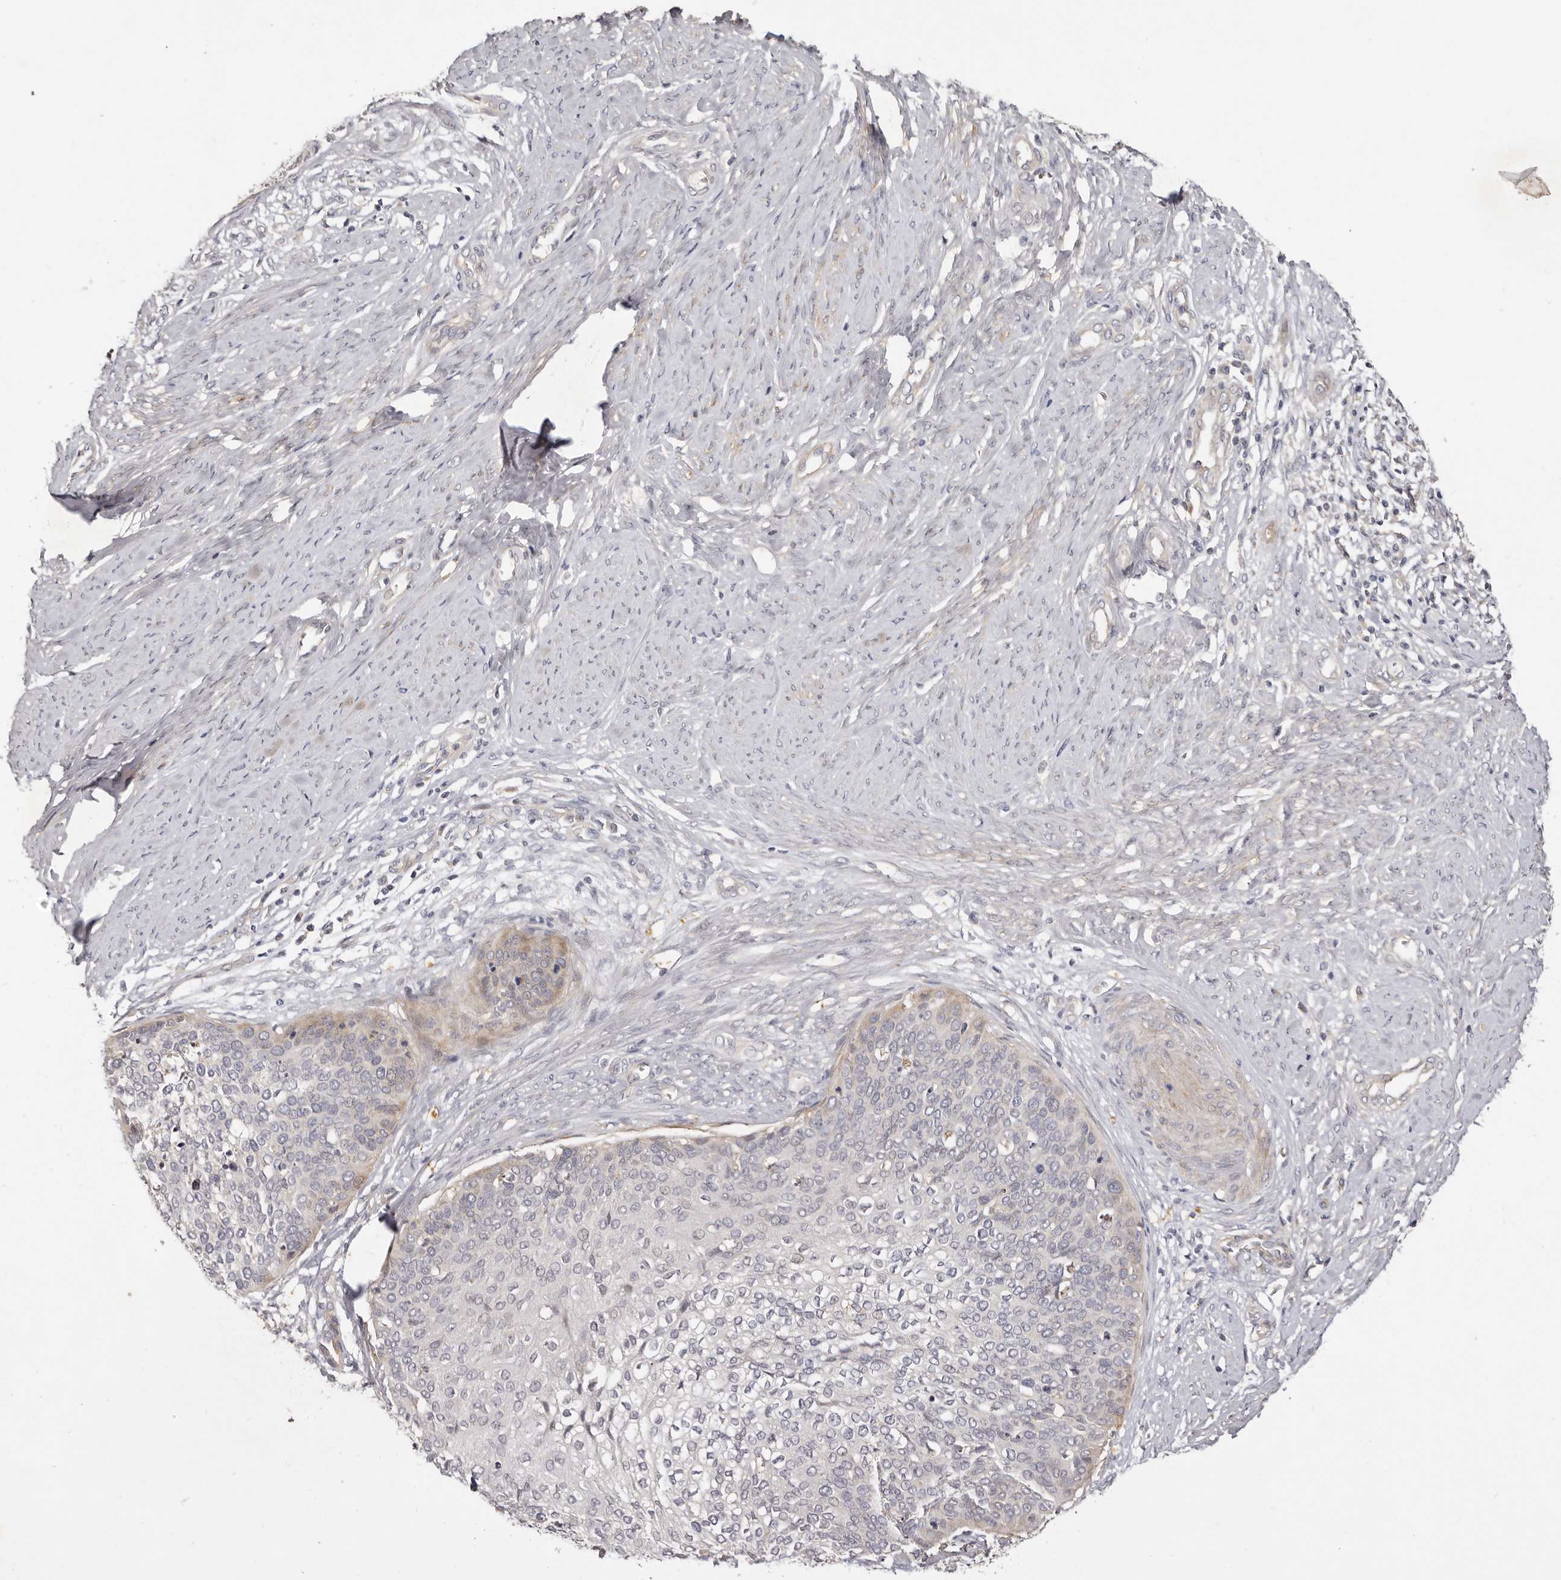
{"staining": {"intensity": "negative", "quantity": "none", "location": "none"}, "tissue": "cervical cancer", "cell_type": "Tumor cells", "image_type": "cancer", "snomed": [{"axis": "morphology", "description": "Squamous cell carcinoma, NOS"}, {"axis": "topography", "description": "Cervix"}], "caption": "Tumor cells show no significant positivity in cervical cancer (squamous cell carcinoma).", "gene": "ADAMTS9", "patient": {"sex": "female", "age": 37}}